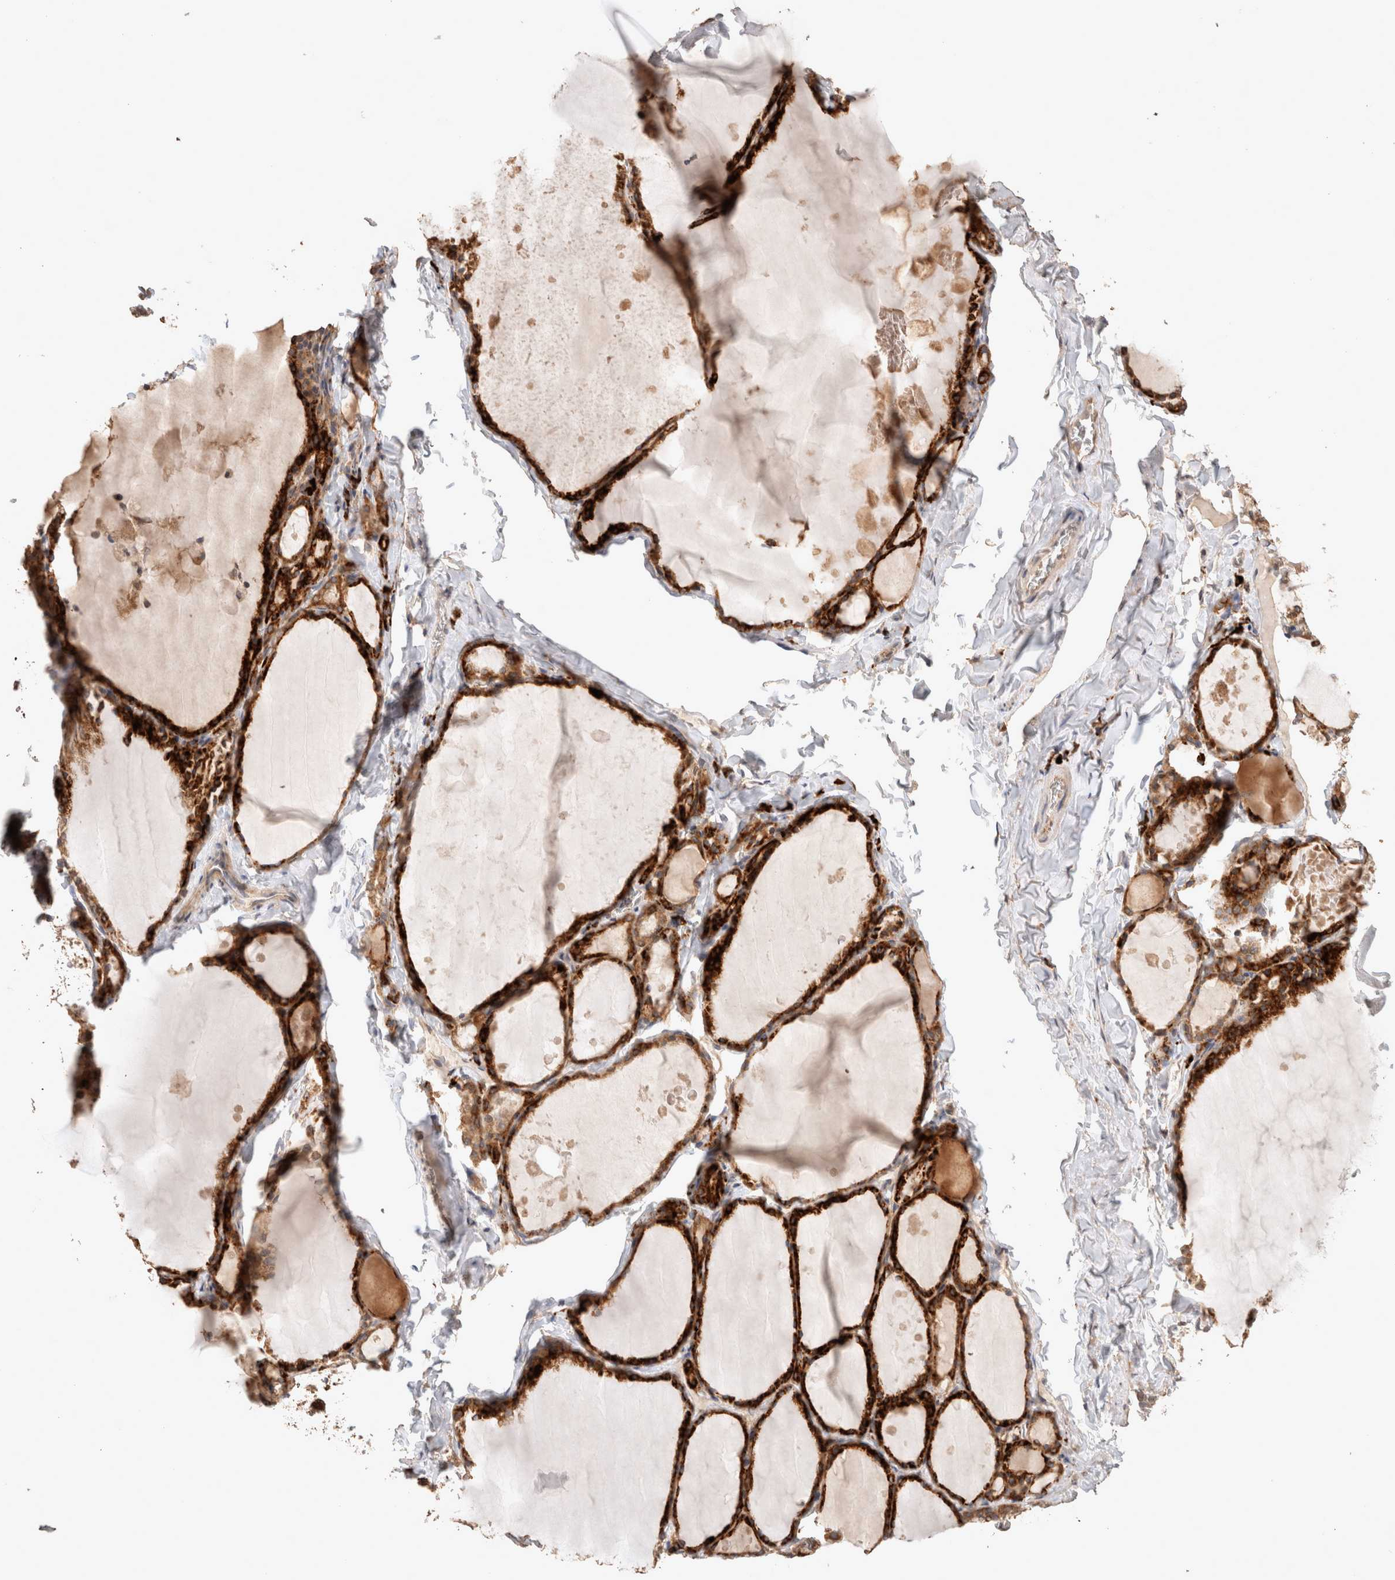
{"staining": {"intensity": "strong", "quantity": ">75%", "location": "cytoplasmic/membranous"}, "tissue": "thyroid gland", "cell_type": "Glandular cells", "image_type": "normal", "snomed": [{"axis": "morphology", "description": "Normal tissue, NOS"}, {"axis": "topography", "description": "Thyroid gland"}], "caption": "IHC of normal human thyroid gland exhibits high levels of strong cytoplasmic/membranous staining in approximately >75% of glandular cells.", "gene": "HROB", "patient": {"sex": "male", "age": 56}}